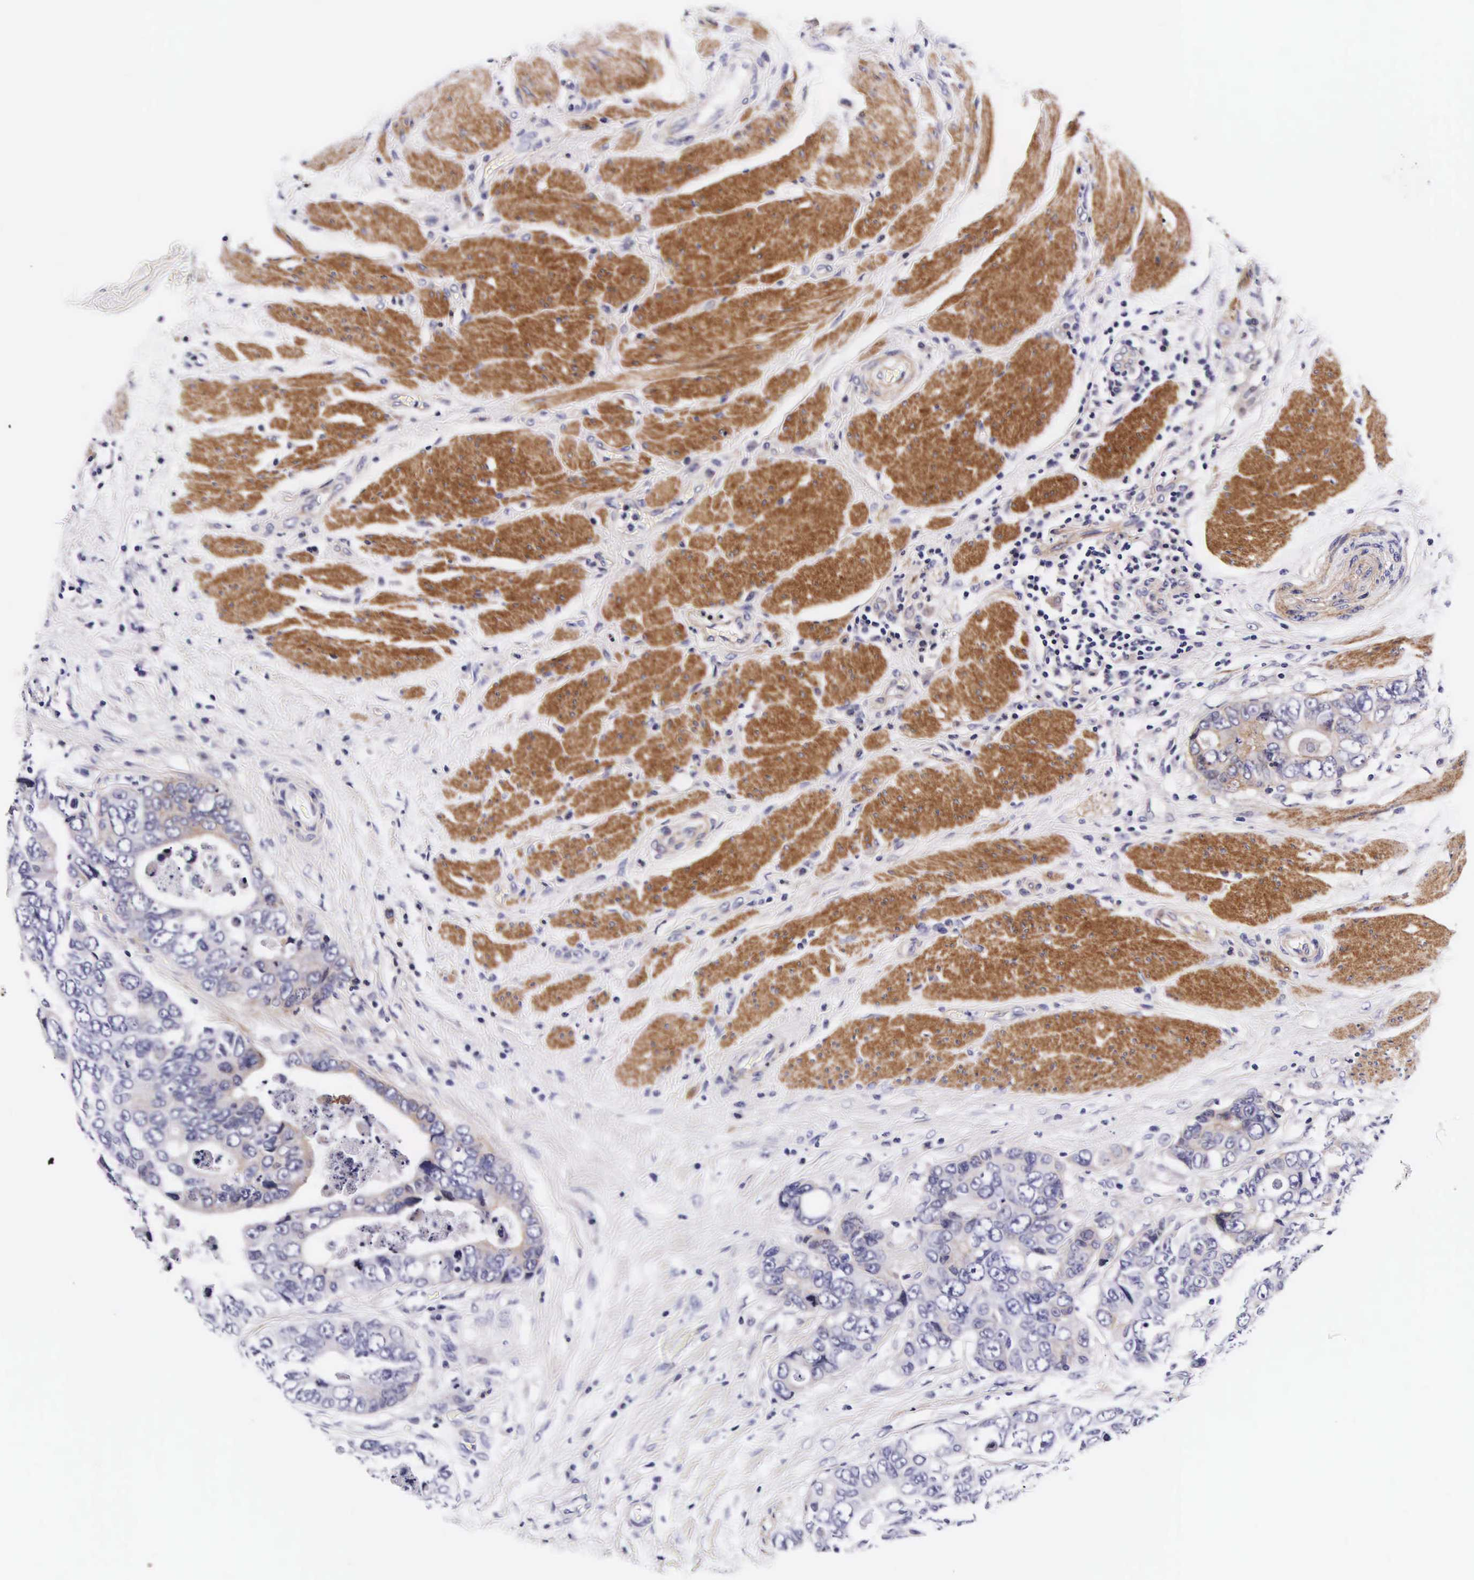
{"staining": {"intensity": "negative", "quantity": "none", "location": "none"}, "tissue": "colorectal cancer", "cell_type": "Tumor cells", "image_type": "cancer", "snomed": [{"axis": "morphology", "description": "Adenocarcinoma, NOS"}, {"axis": "topography", "description": "Rectum"}], "caption": "Immunohistochemistry (IHC) histopathology image of neoplastic tissue: colorectal adenocarcinoma stained with DAB (3,3'-diaminobenzidine) demonstrates no significant protein expression in tumor cells.", "gene": "UPRT", "patient": {"sex": "female", "age": 67}}